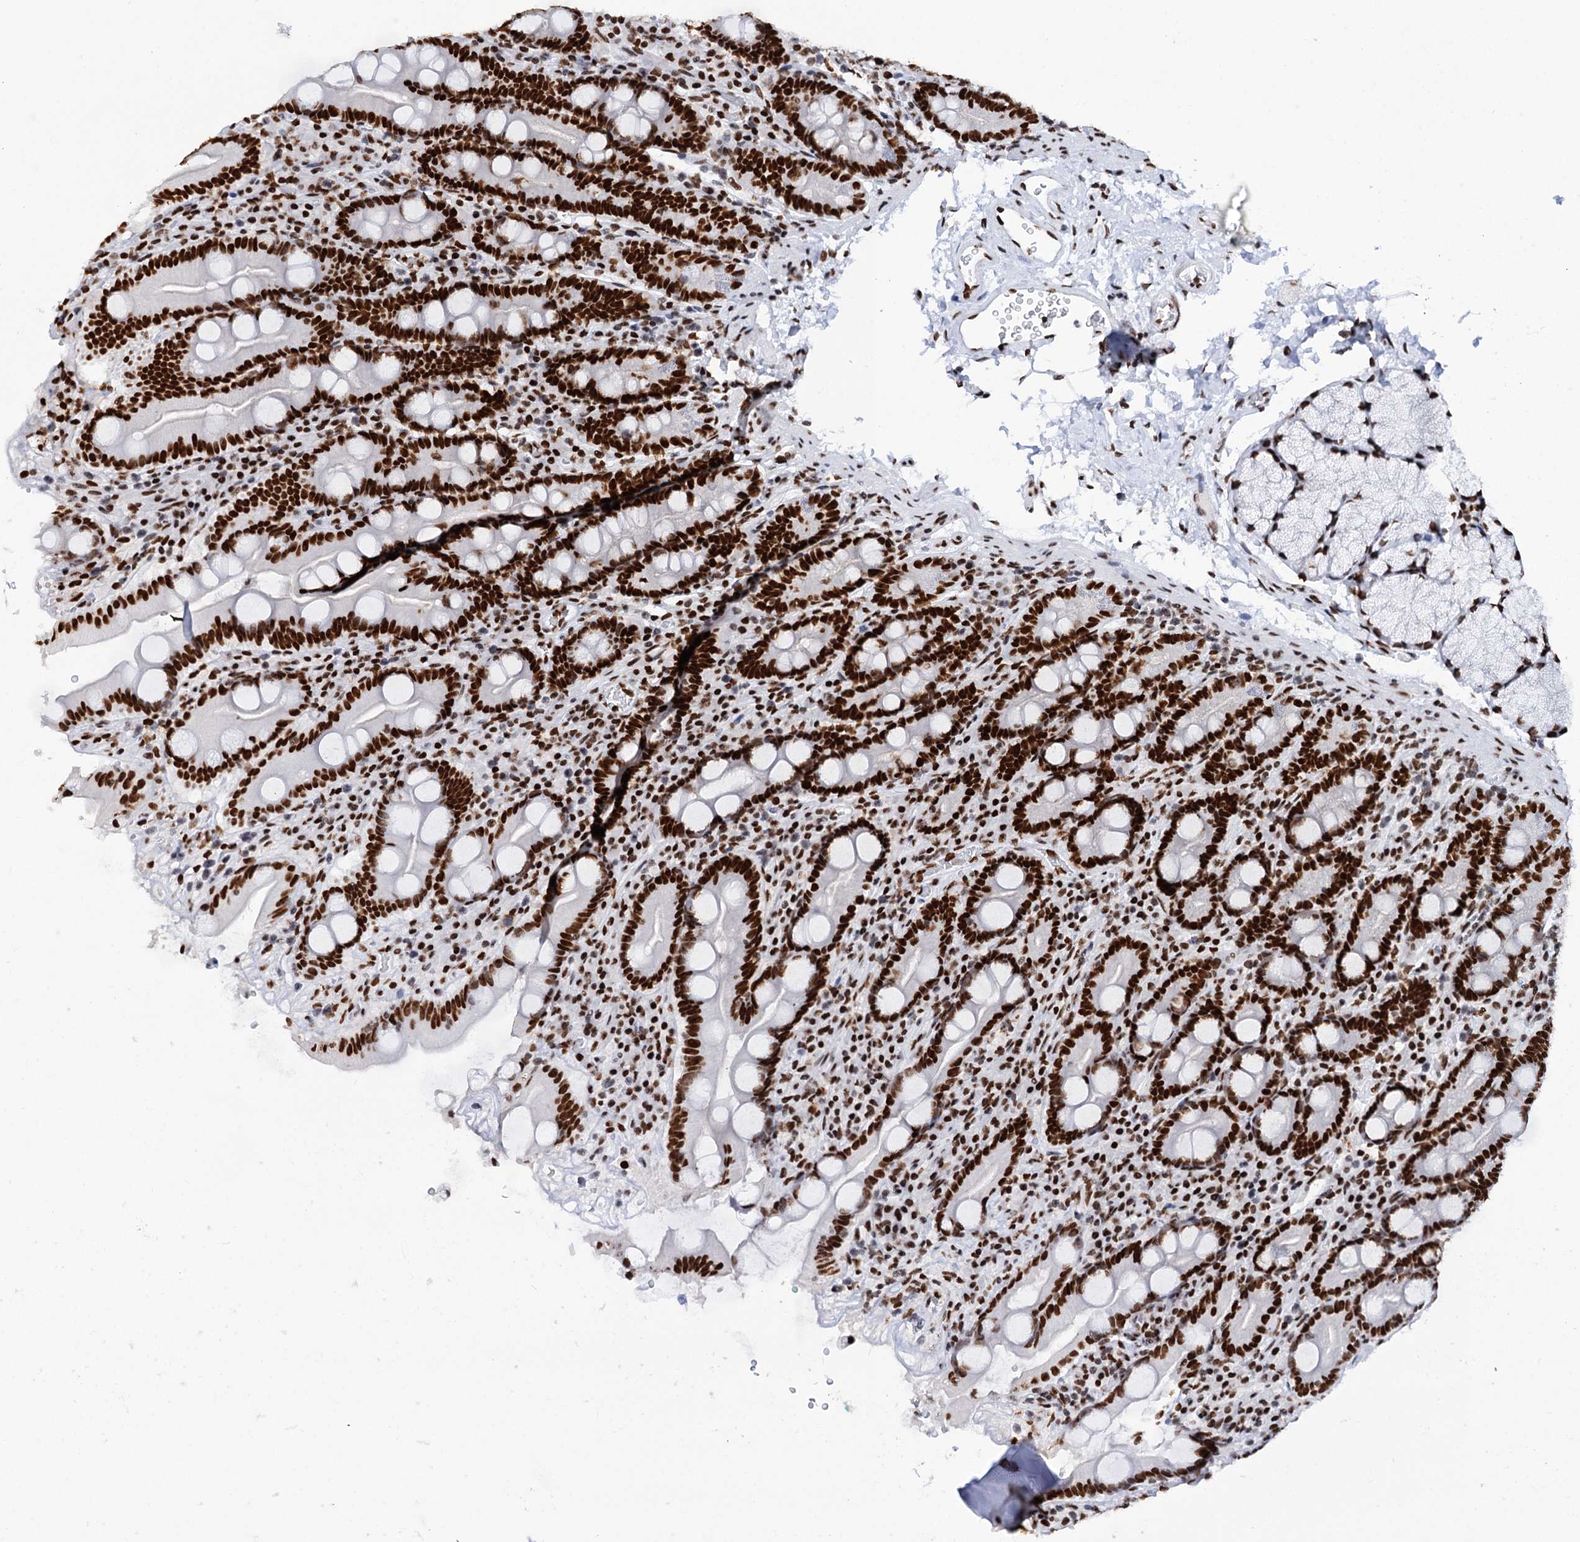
{"staining": {"intensity": "strong", "quantity": ">75%", "location": "nuclear"}, "tissue": "duodenum", "cell_type": "Glandular cells", "image_type": "normal", "snomed": [{"axis": "morphology", "description": "Normal tissue, NOS"}, {"axis": "topography", "description": "Duodenum"}], "caption": "There is high levels of strong nuclear staining in glandular cells of normal duodenum, as demonstrated by immunohistochemical staining (brown color).", "gene": "MATR3", "patient": {"sex": "male", "age": 35}}